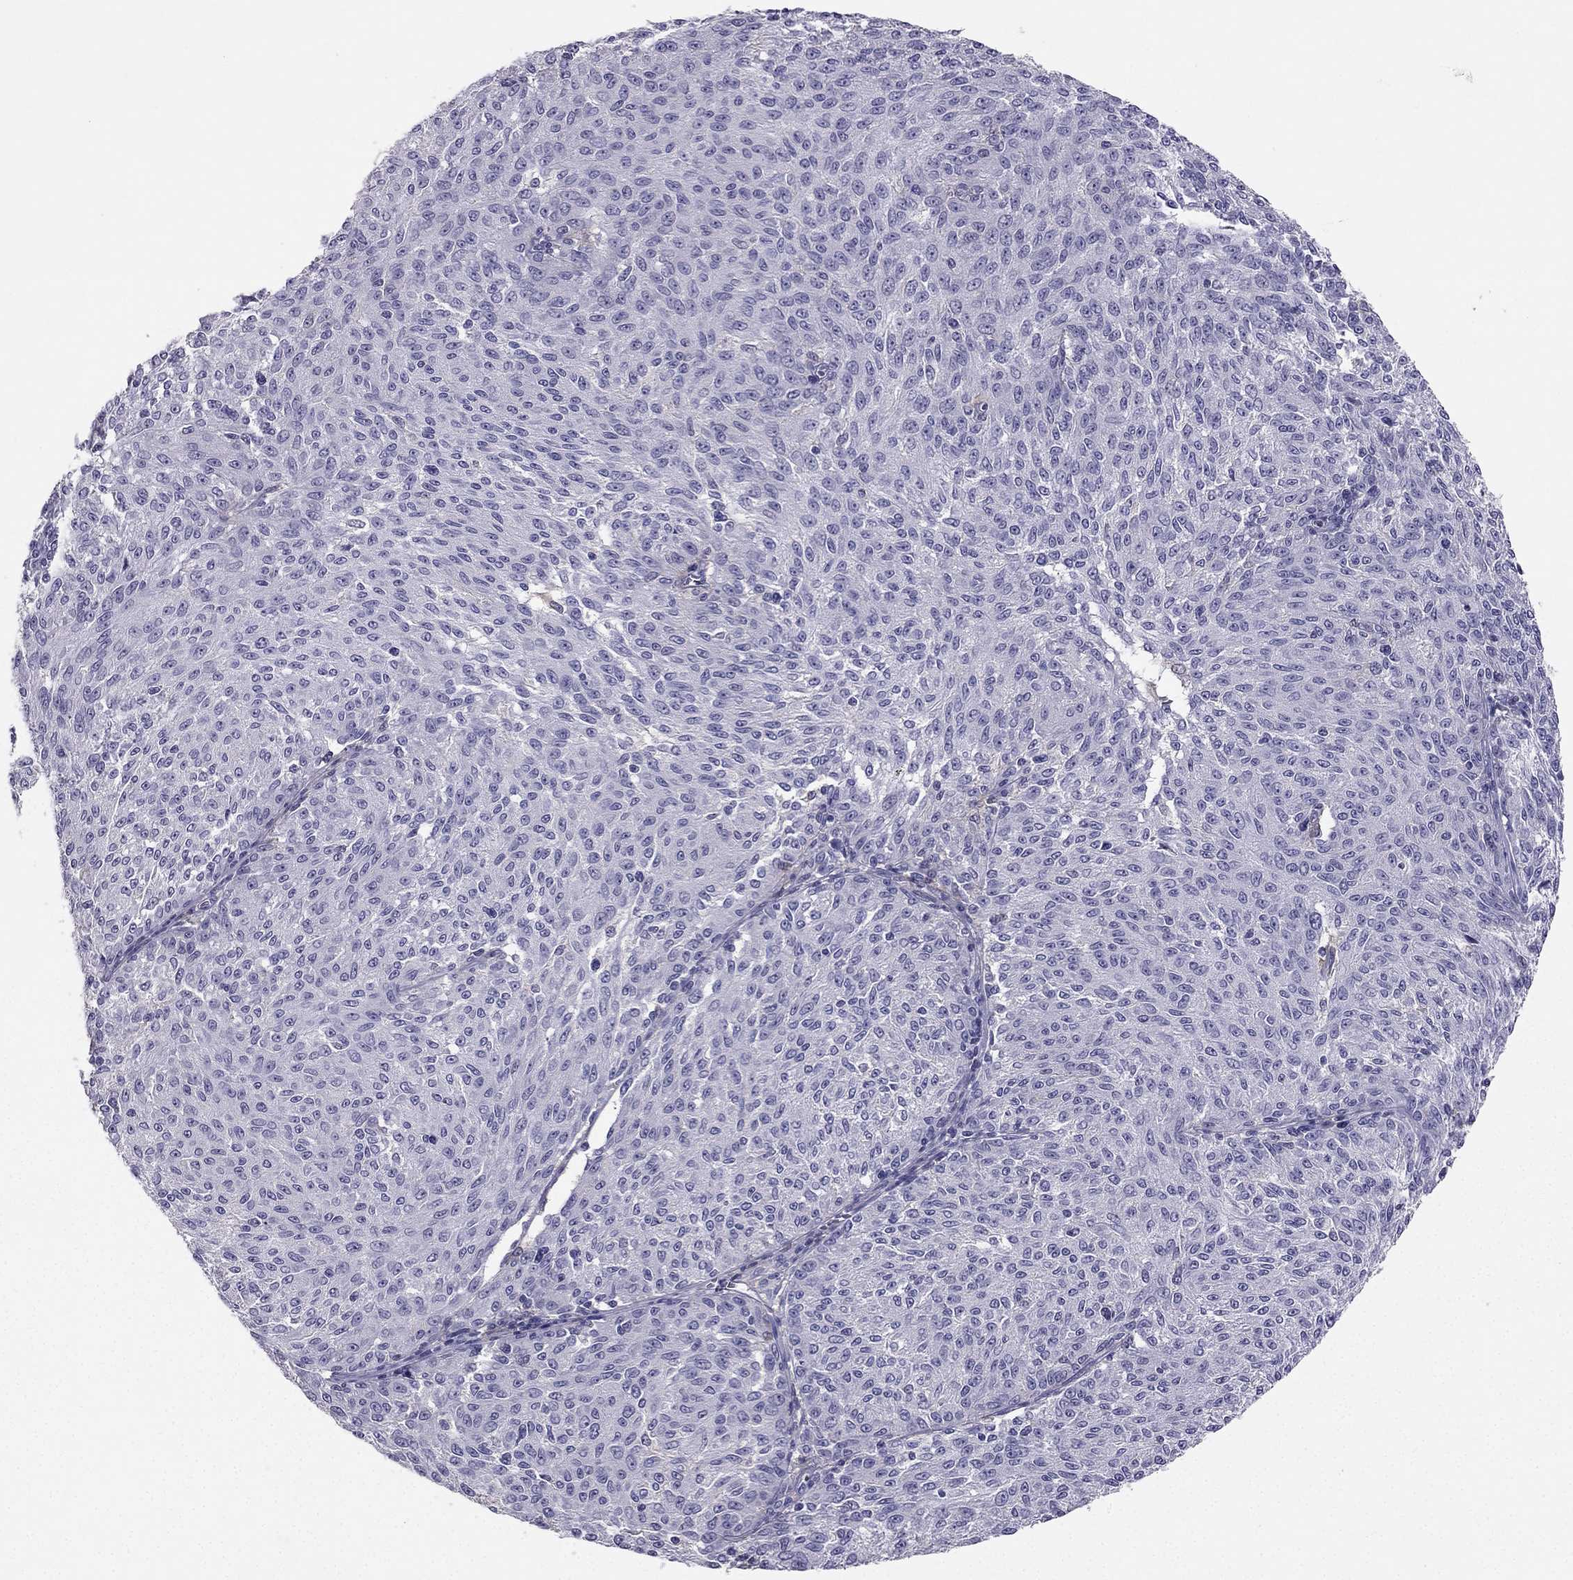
{"staining": {"intensity": "negative", "quantity": "none", "location": "none"}, "tissue": "melanoma", "cell_type": "Tumor cells", "image_type": "cancer", "snomed": [{"axis": "morphology", "description": "Malignant melanoma, NOS"}, {"axis": "topography", "description": "Skin"}], "caption": "Protein analysis of melanoma shows no significant staining in tumor cells.", "gene": "LMTK3", "patient": {"sex": "female", "age": 72}}